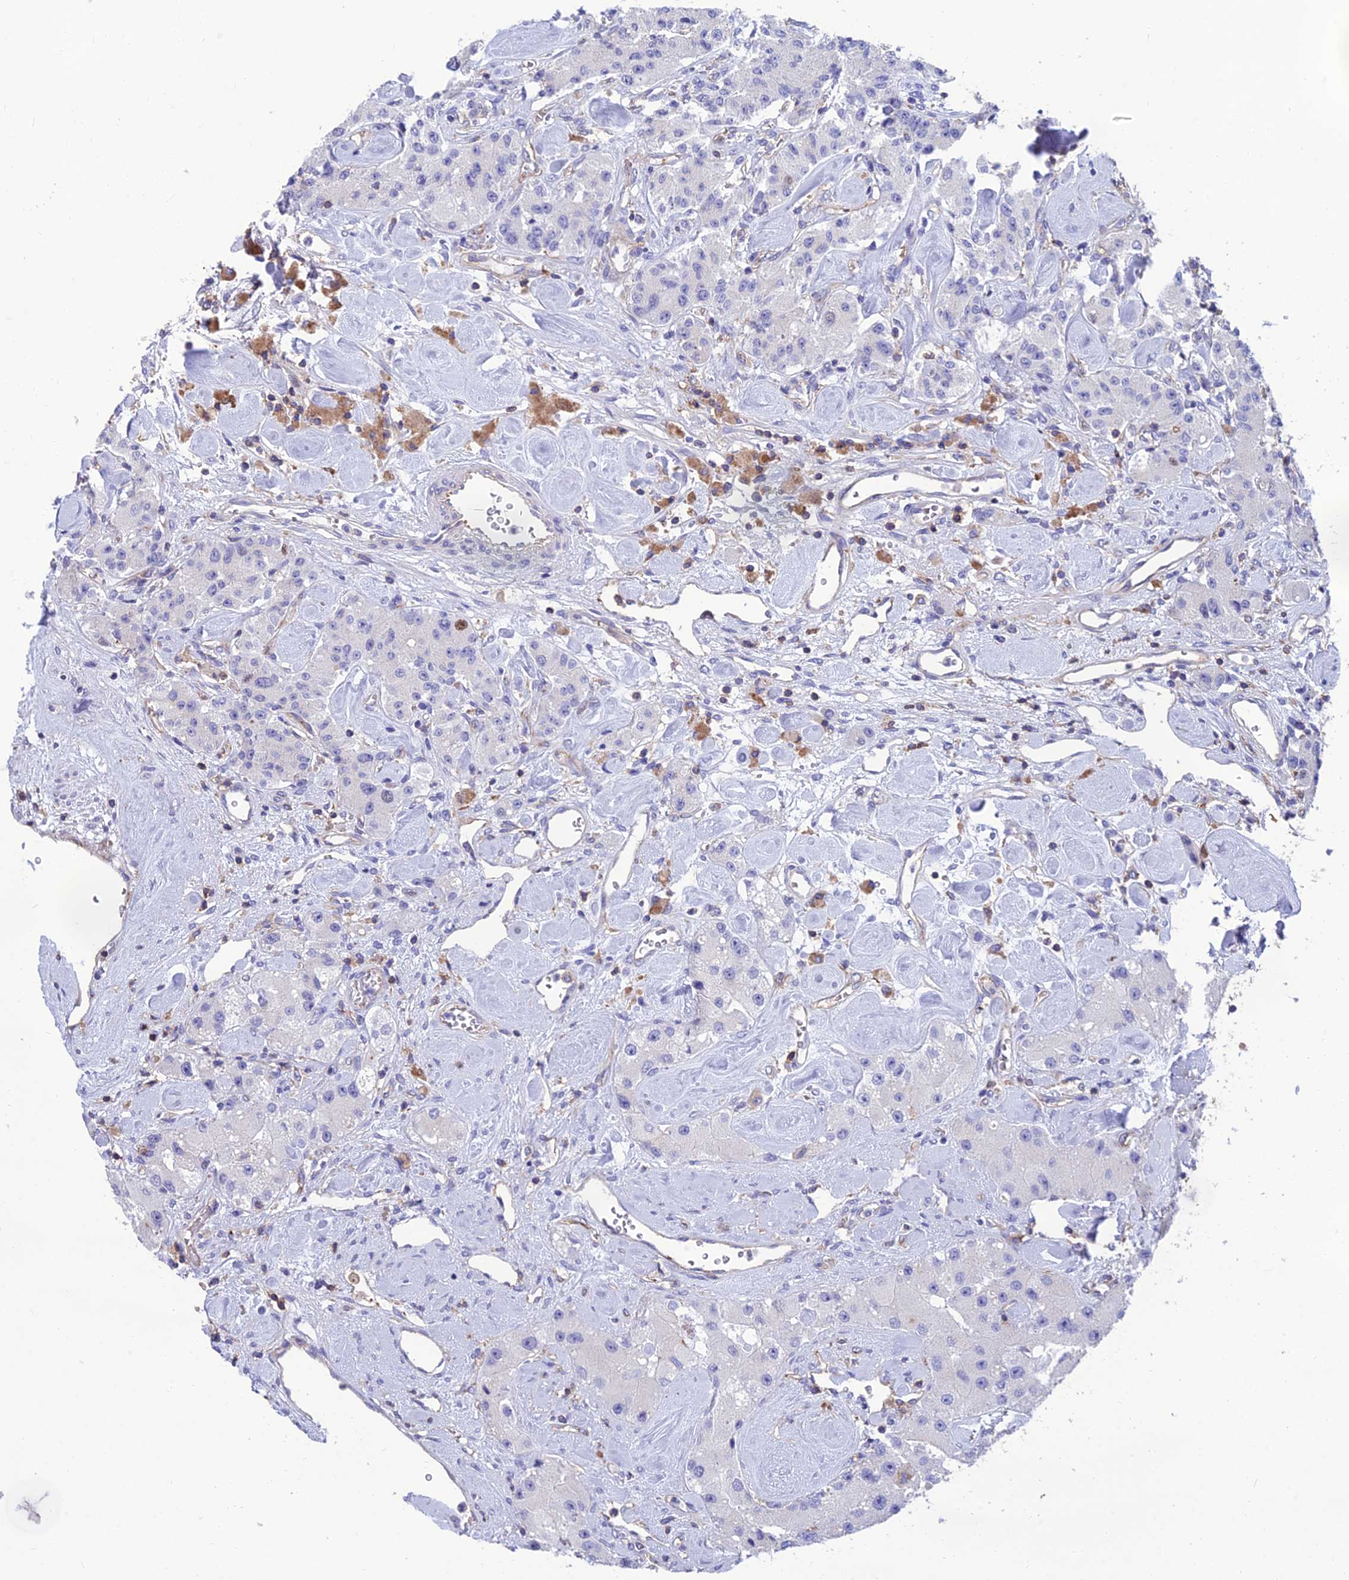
{"staining": {"intensity": "negative", "quantity": "none", "location": "none"}, "tissue": "carcinoid", "cell_type": "Tumor cells", "image_type": "cancer", "snomed": [{"axis": "morphology", "description": "Carcinoid, malignant, NOS"}, {"axis": "topography", "description": "Pancreas"}], "caption": "Immunohistochemistry micrograph of neoplastic tissue: human carcinoid stained with DAB exhibits no significant protein expression in tumor cells.", "gene": "PPP1R18", "patient": {"sex": "male", "age": 41}}